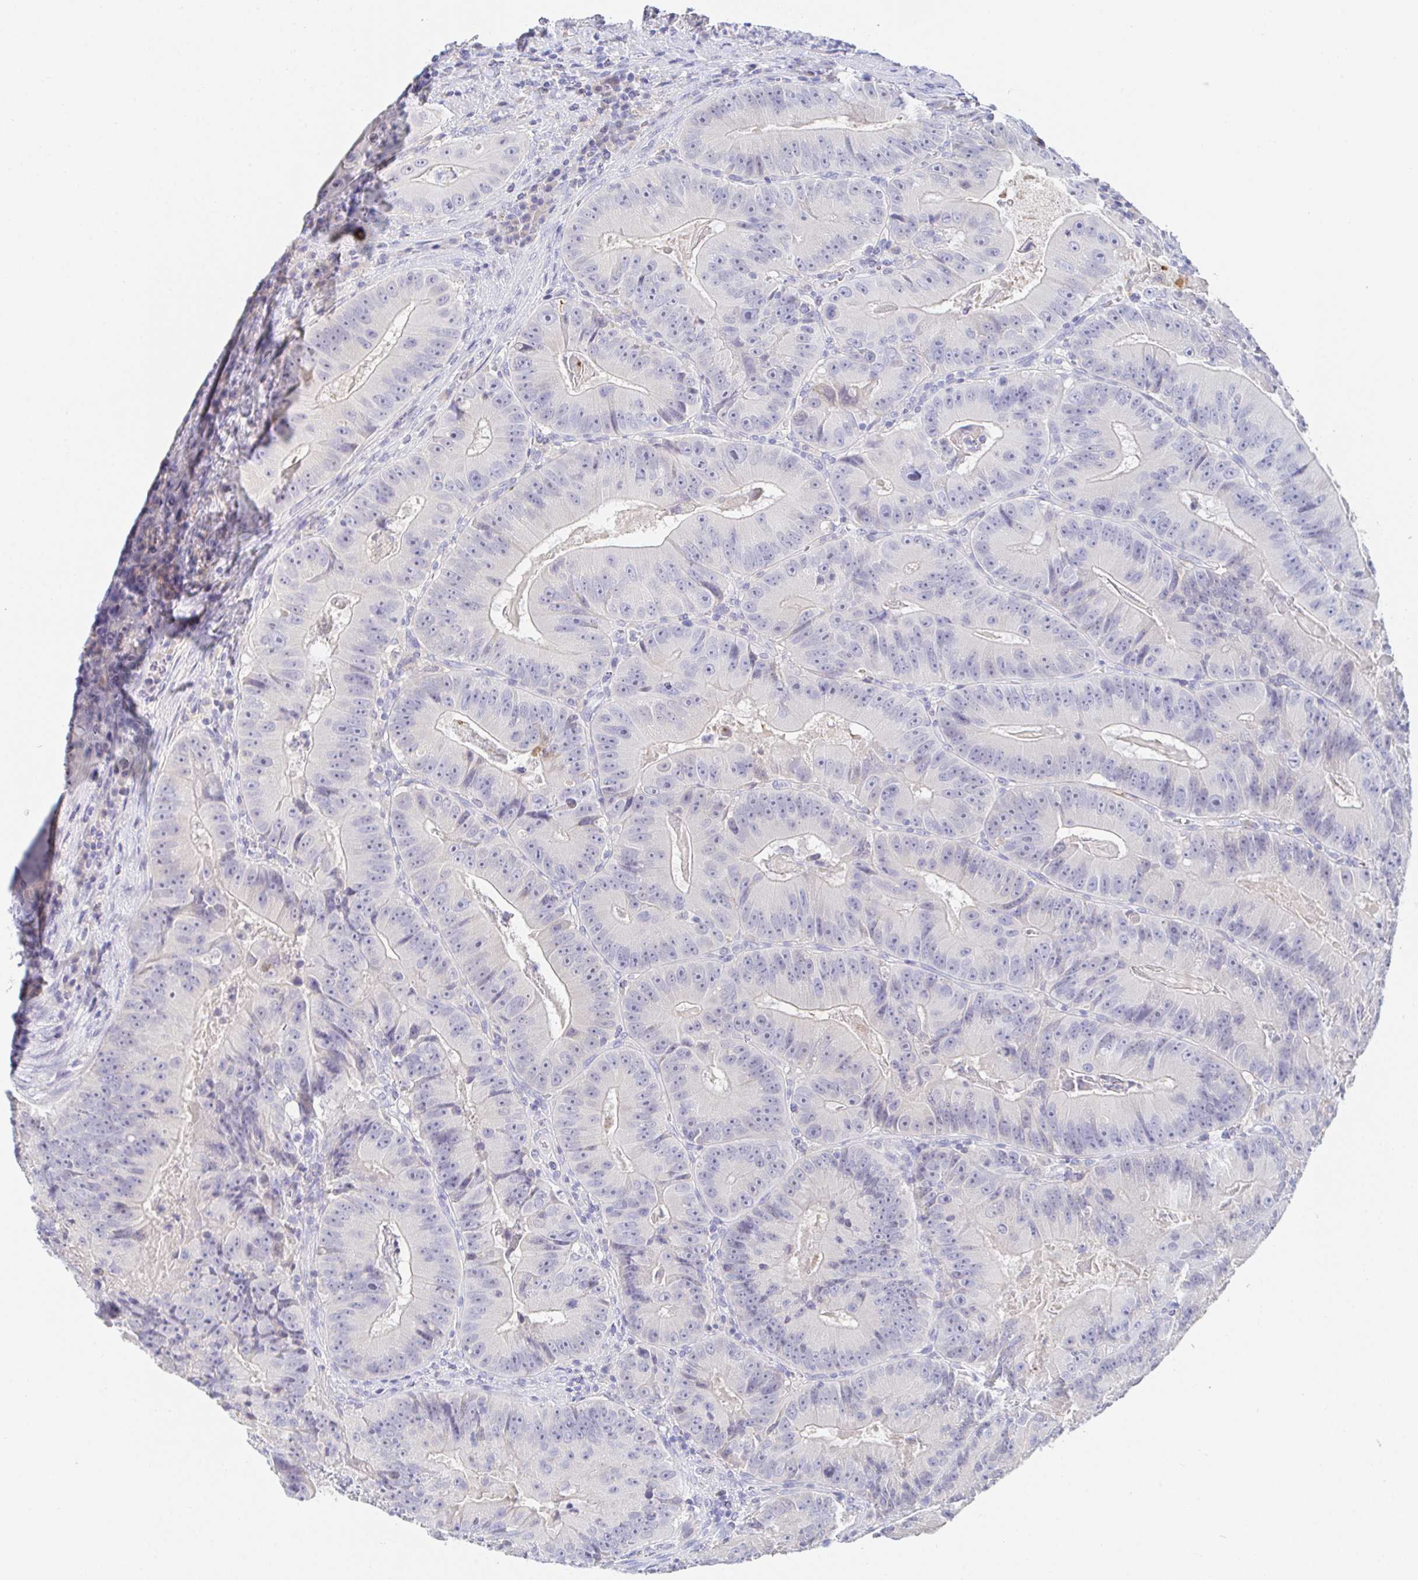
{"staining": {"intensity": "negative", "quantity": "none", "location": "none"}, "tissue": "colorectal cancer", "cell_type": "Tumor cells", "image_type": "cancer", "snomed": [{"axis": "morphology", "description": "Adenocarcinoma, NOS"}, {"axis": "topography", "description": "Colon"}], "caption": "Tumor cells are negative for protein expression in human colorectal adenocarcinoma.", "gene": "PDE6B", "patient": {"sex": "female", "age": 86}}